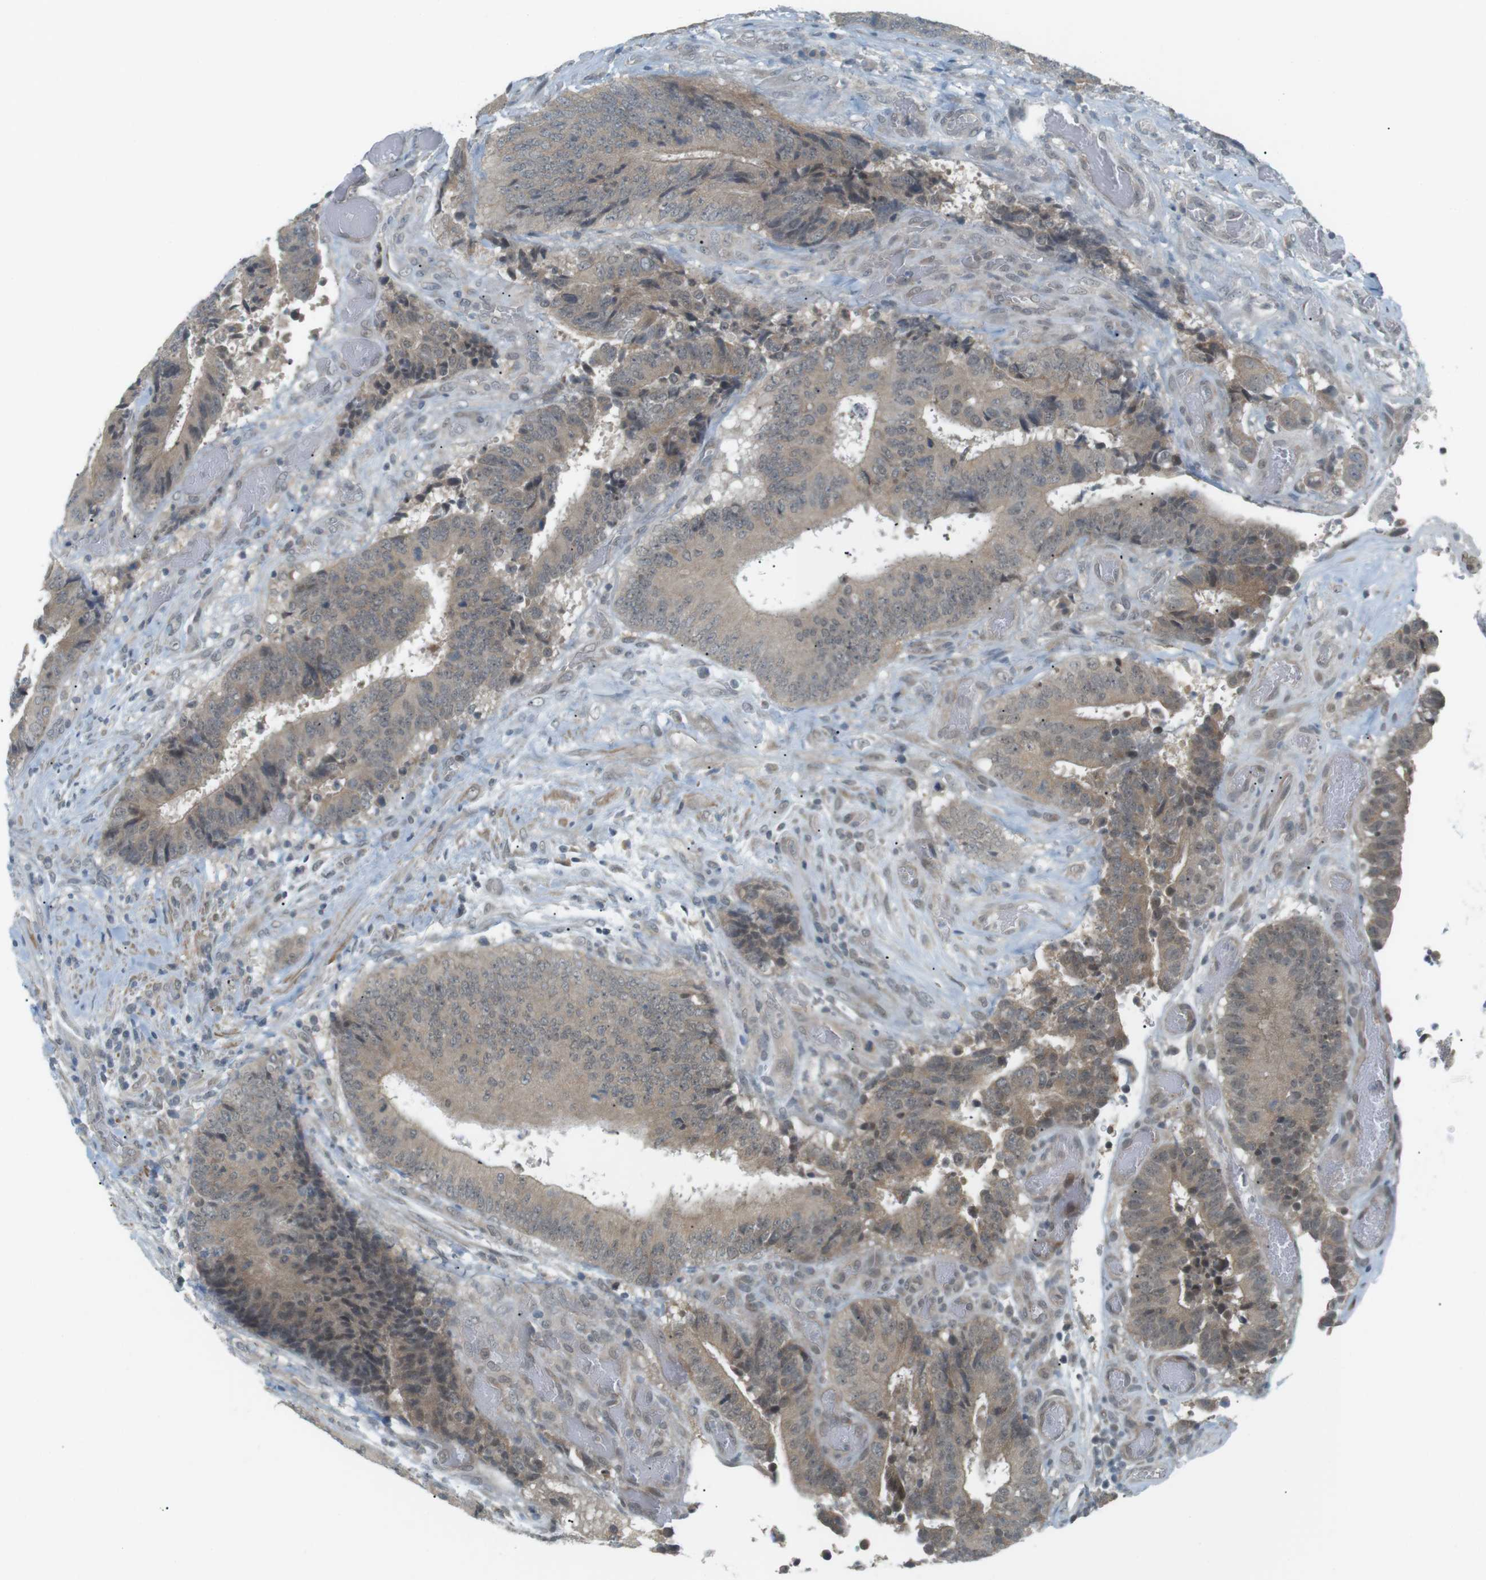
{"staining": {"intensity": "weak", "quantity": ">75%", "location": "cytoplasmic/membranous"}, "tissue": "colorectal cancer", "cell_type": "Tumor cells", "image_type": "cancer", "snomed": [{"axis": "morphology", "description": "Adenocarcinoma, NOS"}, {"axis": "topography", "description": "Rectum"}], "caption": "Immunohistochemistry of adenocarcinoma (colorectal) reveals low levels of weak cytoplasmic/membranous positivity in about >75% of tumor cells.", "gene": "RTN3", "patient": {"sex": "male", "age": 72}}